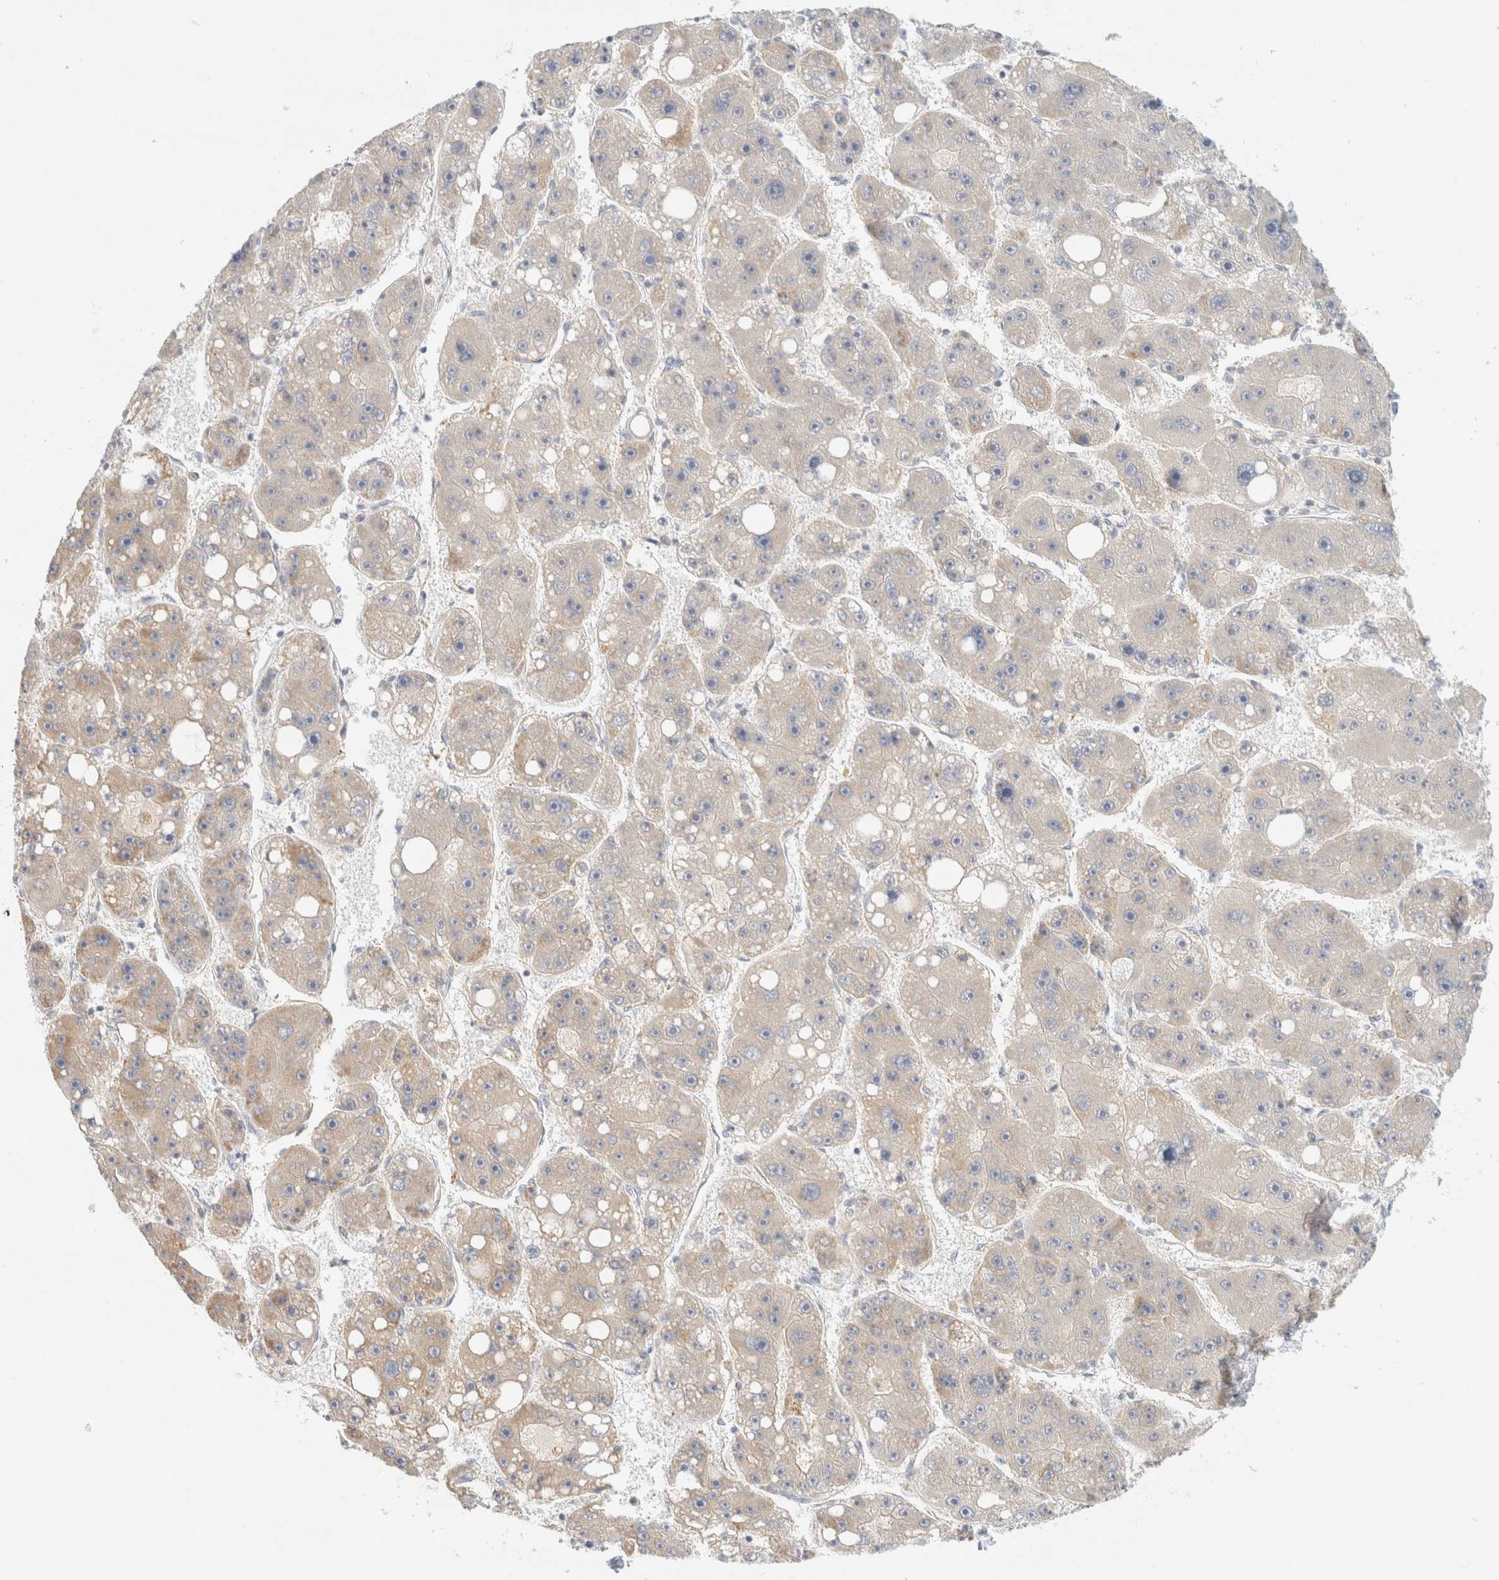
{"staining": {"intensity": "weak", "quantity": "<25%", "location": "cytoplasmic/membranous"}, "tissue": "liver cancer", "cell_type": "Tumor cells", "image_type": "cancer", "snomed": [{"axis": "morphology", "description": "Carcinoma, Hepatocellular, NOS"}, {"axis": "topography", "description": "Liver"}], "caption": "Tumor cells show no significant expression in hepatocellular carcinoma (liver).", "gene": "HDHD3", "patient": {"sex": "female", "age": 61}}